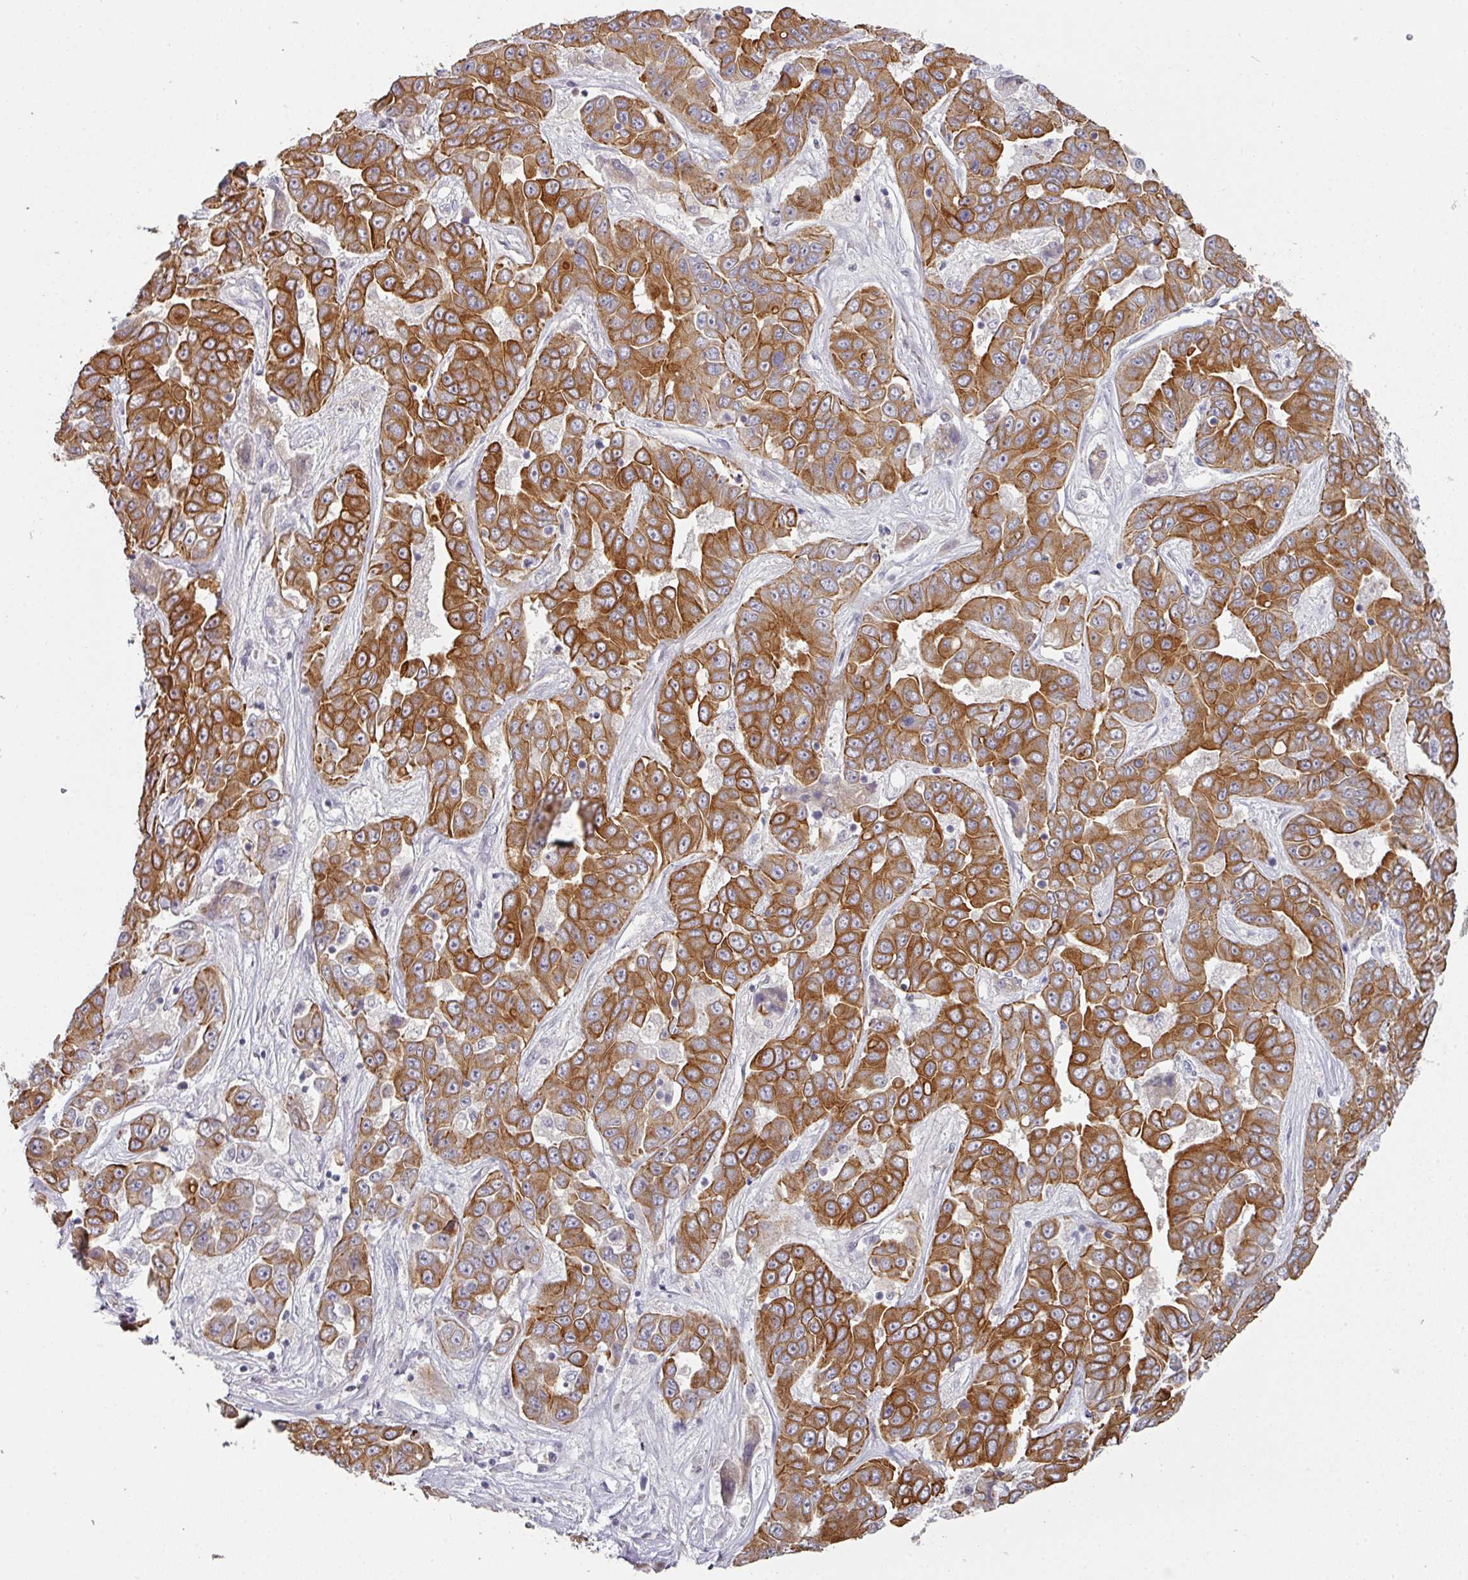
{"staining": {"intensity": "strong", "quantity": ">75%", "location": "cytoplasmic/membranous"}, "tissue": "liver cancer", "cell_type": "Tumor cells", "image_type": "cancer", "snomed": [{"axis": "morphology", "description": "Cholangiocarcinoma"}, {"axis": "topography", "description": "Liver"}], "caption": "Brown immunohistochemical staining in liver cancer demonstrates strong cytoplasmic/membranous expression in about >75% of tumor cells. Immunohistochemistry (ihc) stains the protein in brown and the nuclei are stained blue.", "gene": "GTF2H3", "patient": {"sex": "female", "age": 52}}